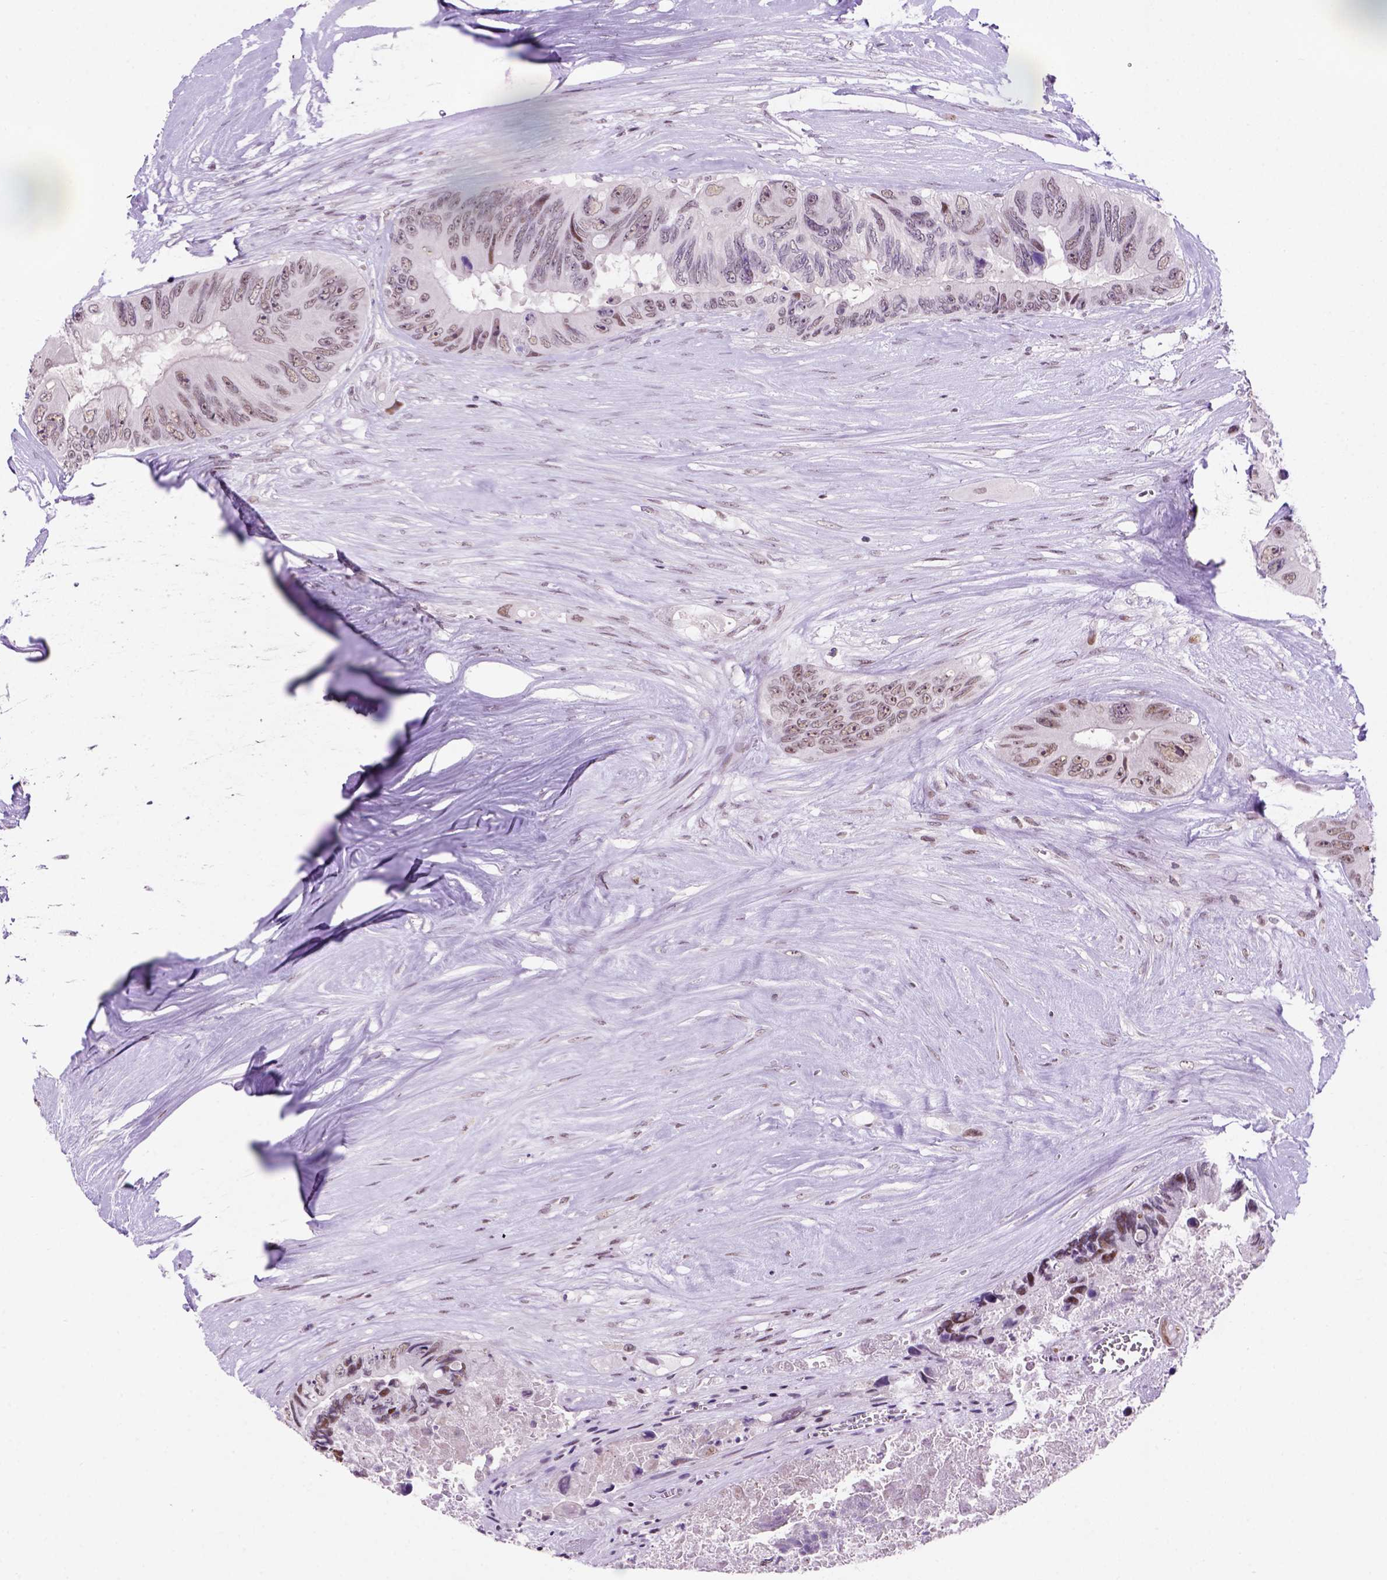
{"staining": {"intensity": "weak", "quantity": "25%-75%", "location": "nuclear"}, "tissue": "colorectal cancer", "cell_type": "Tumor cells", "image_type": "cancer", "snomed": [{"axis": "morphology", "description": "Adenocarcinoma, NOS"}, {"axis": "topography", "description": "Colon"}], "caption": "Protein staining displays weak nuclear expression in approximately 25%-75% of tumor cells in adenocarcinoma (colorectal).", "gene": "TBPL1", "patient": {"sex": "female", "age": 48}}